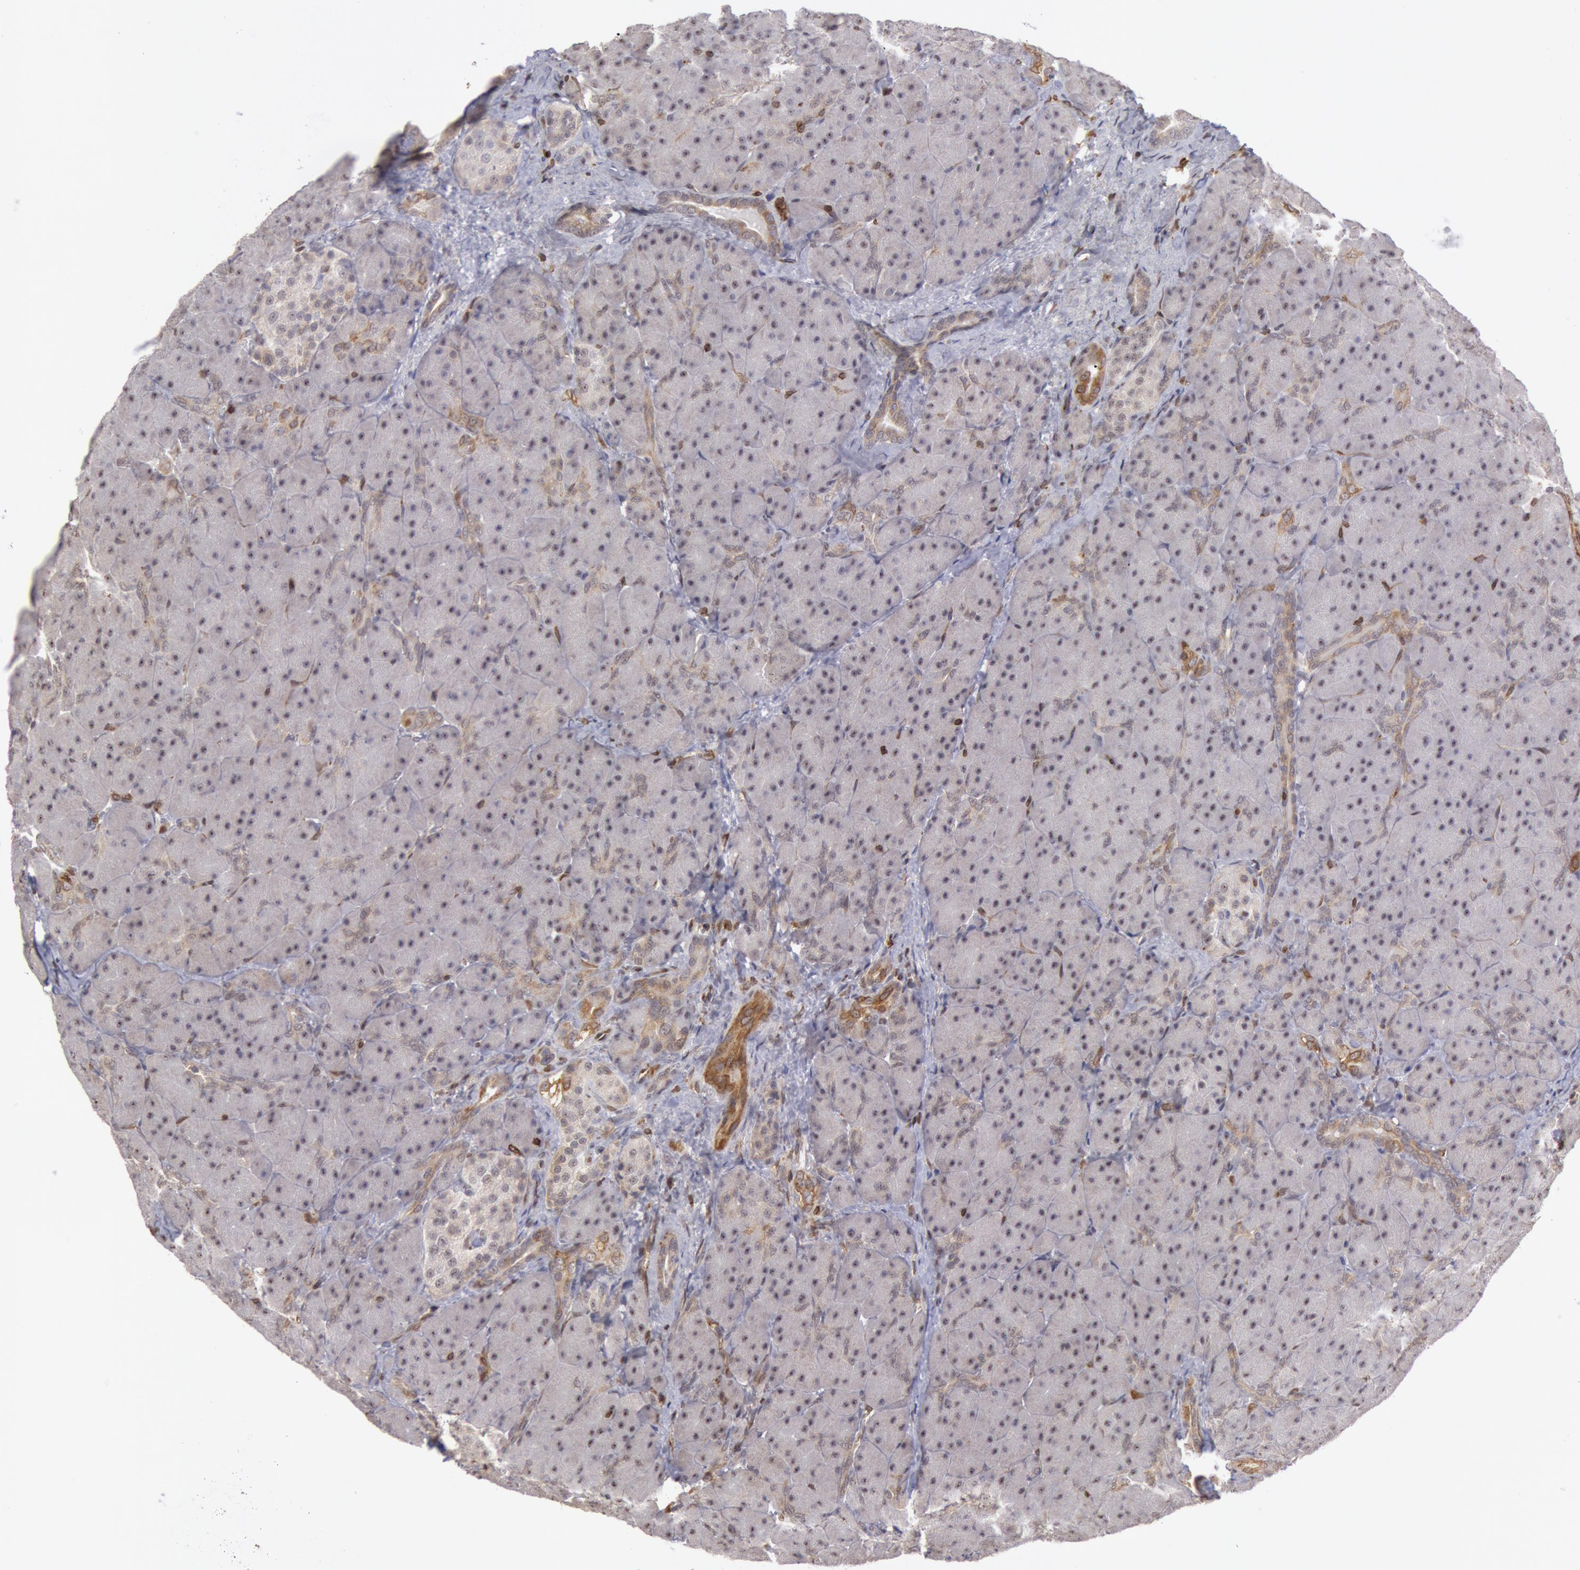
{"staining": {"intensity": "negative", "quantity": "none", "location": "none"}, "tissue": "pancreas", "cell_type": "Exocrine glandular cells", "image_type": "normal", "snomed": [{"axis": "morphology", "description": "Normal tissue, NOS"}, {"axis": "topography", "description": "Pancreas"}], "caption": "Protein analysis of benign pancreas displays no significant expression in exocrine glandular cells. Brightfield microscopy of immunohistochemistry stained with DAB (3,3'-diaminobenzidine) (brown) and hematoxylin (blue), captured at high magnification.", "gene": "ENSG00000250264", "patient": {"sex": "male", "age": 66}}